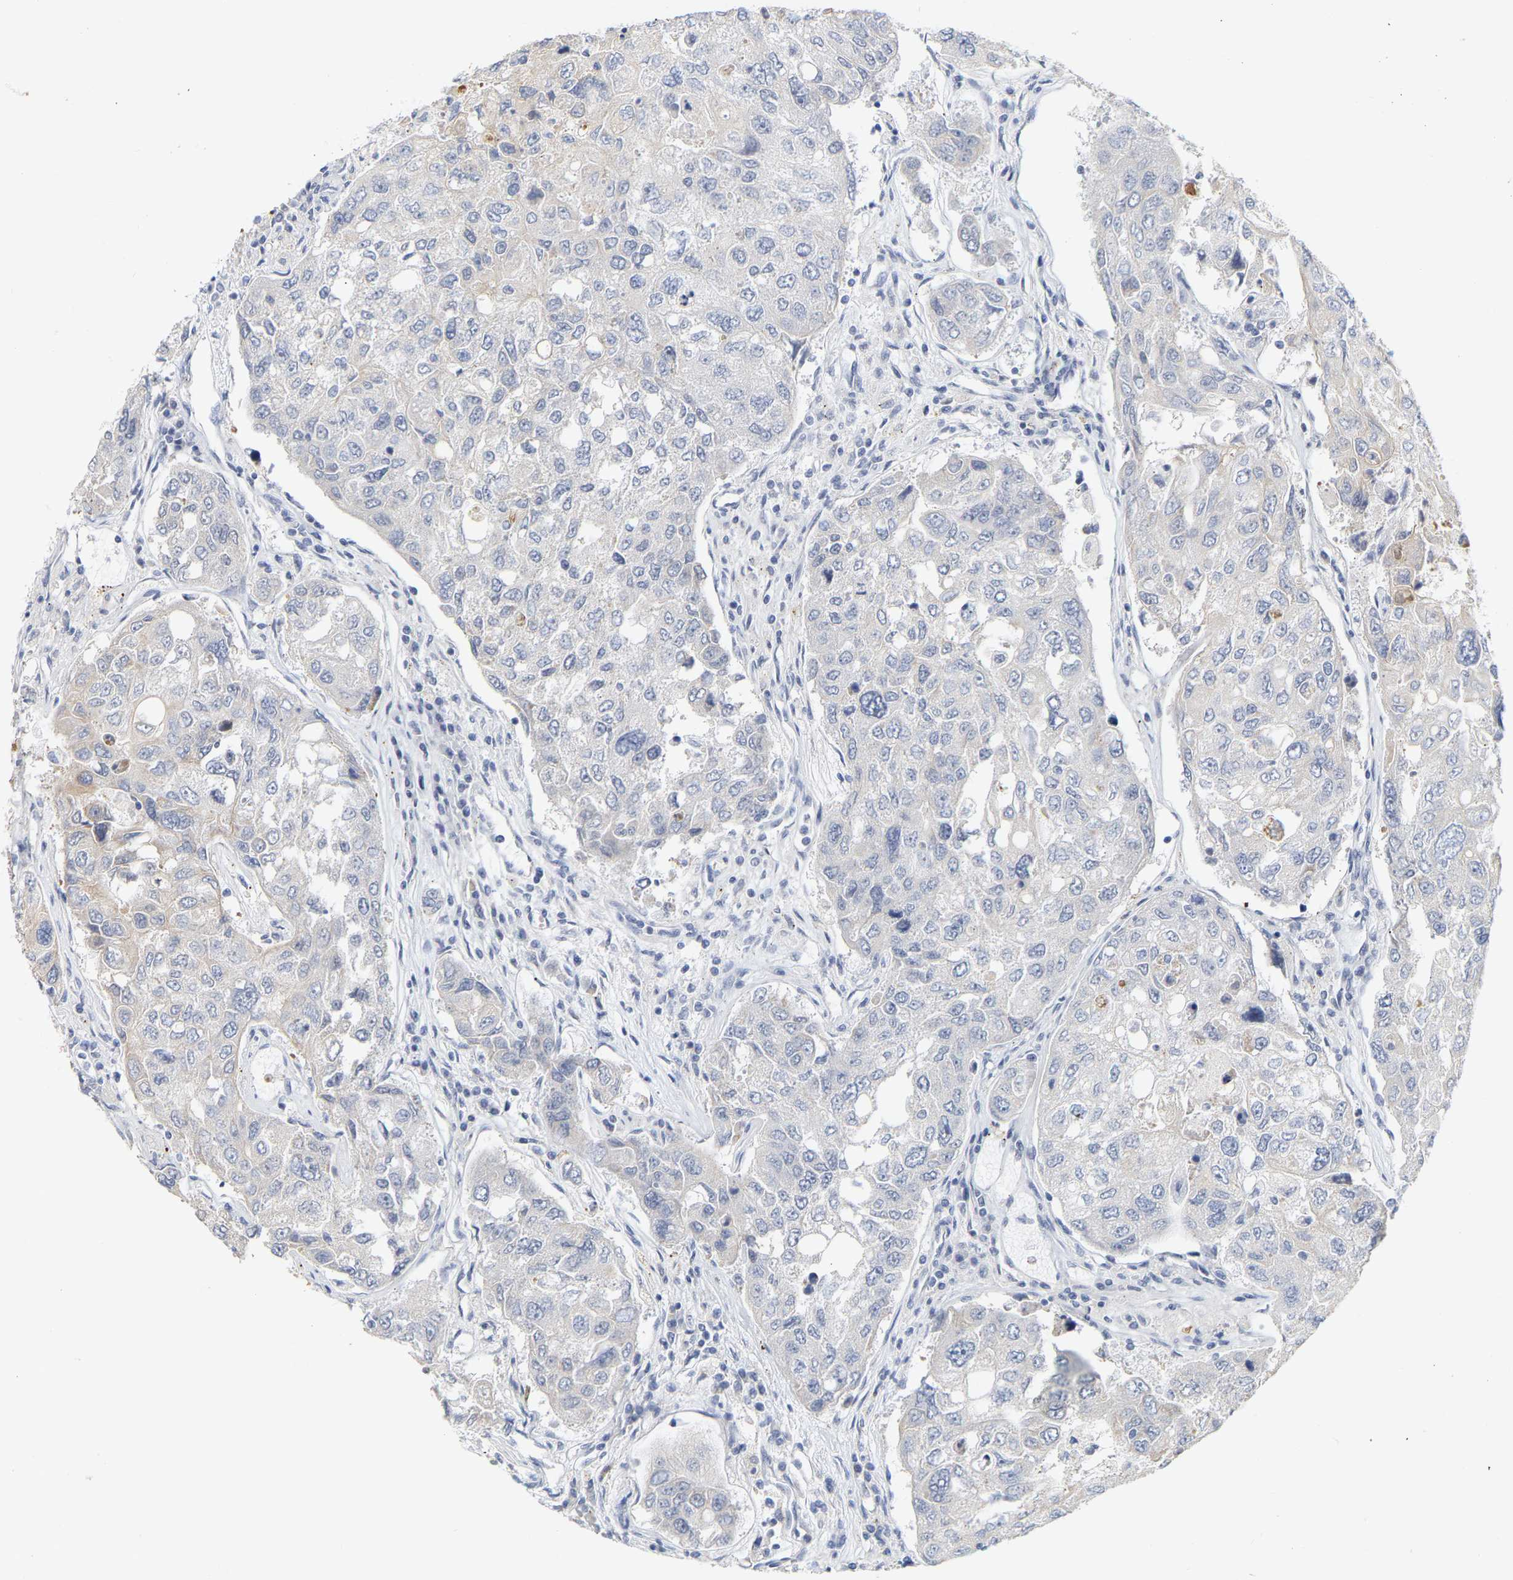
{"staining": {"intensity": "negative", "quantity": "none", "location": "none"}, "tissue": "urothelial cancer", "cell_type": "Tumor cells", "image_type": "cancer", "snomed": [{"axis": "morphology", "description": "Urothelial carcinoma, High grade"}, {"axis": "topography", "description": "Lymph node"}, {"axis": "topography", "description": "Urinary bladder"}], "caption": "A high-resolution image shows IHC staining of urothelial cancer, which displays no significant expression in tumor cells. (Immunohistochemistry, brightfield microscopy, high magnification).", "gene": "KRT76", "patient": {"sex": "male", "age": 51}}